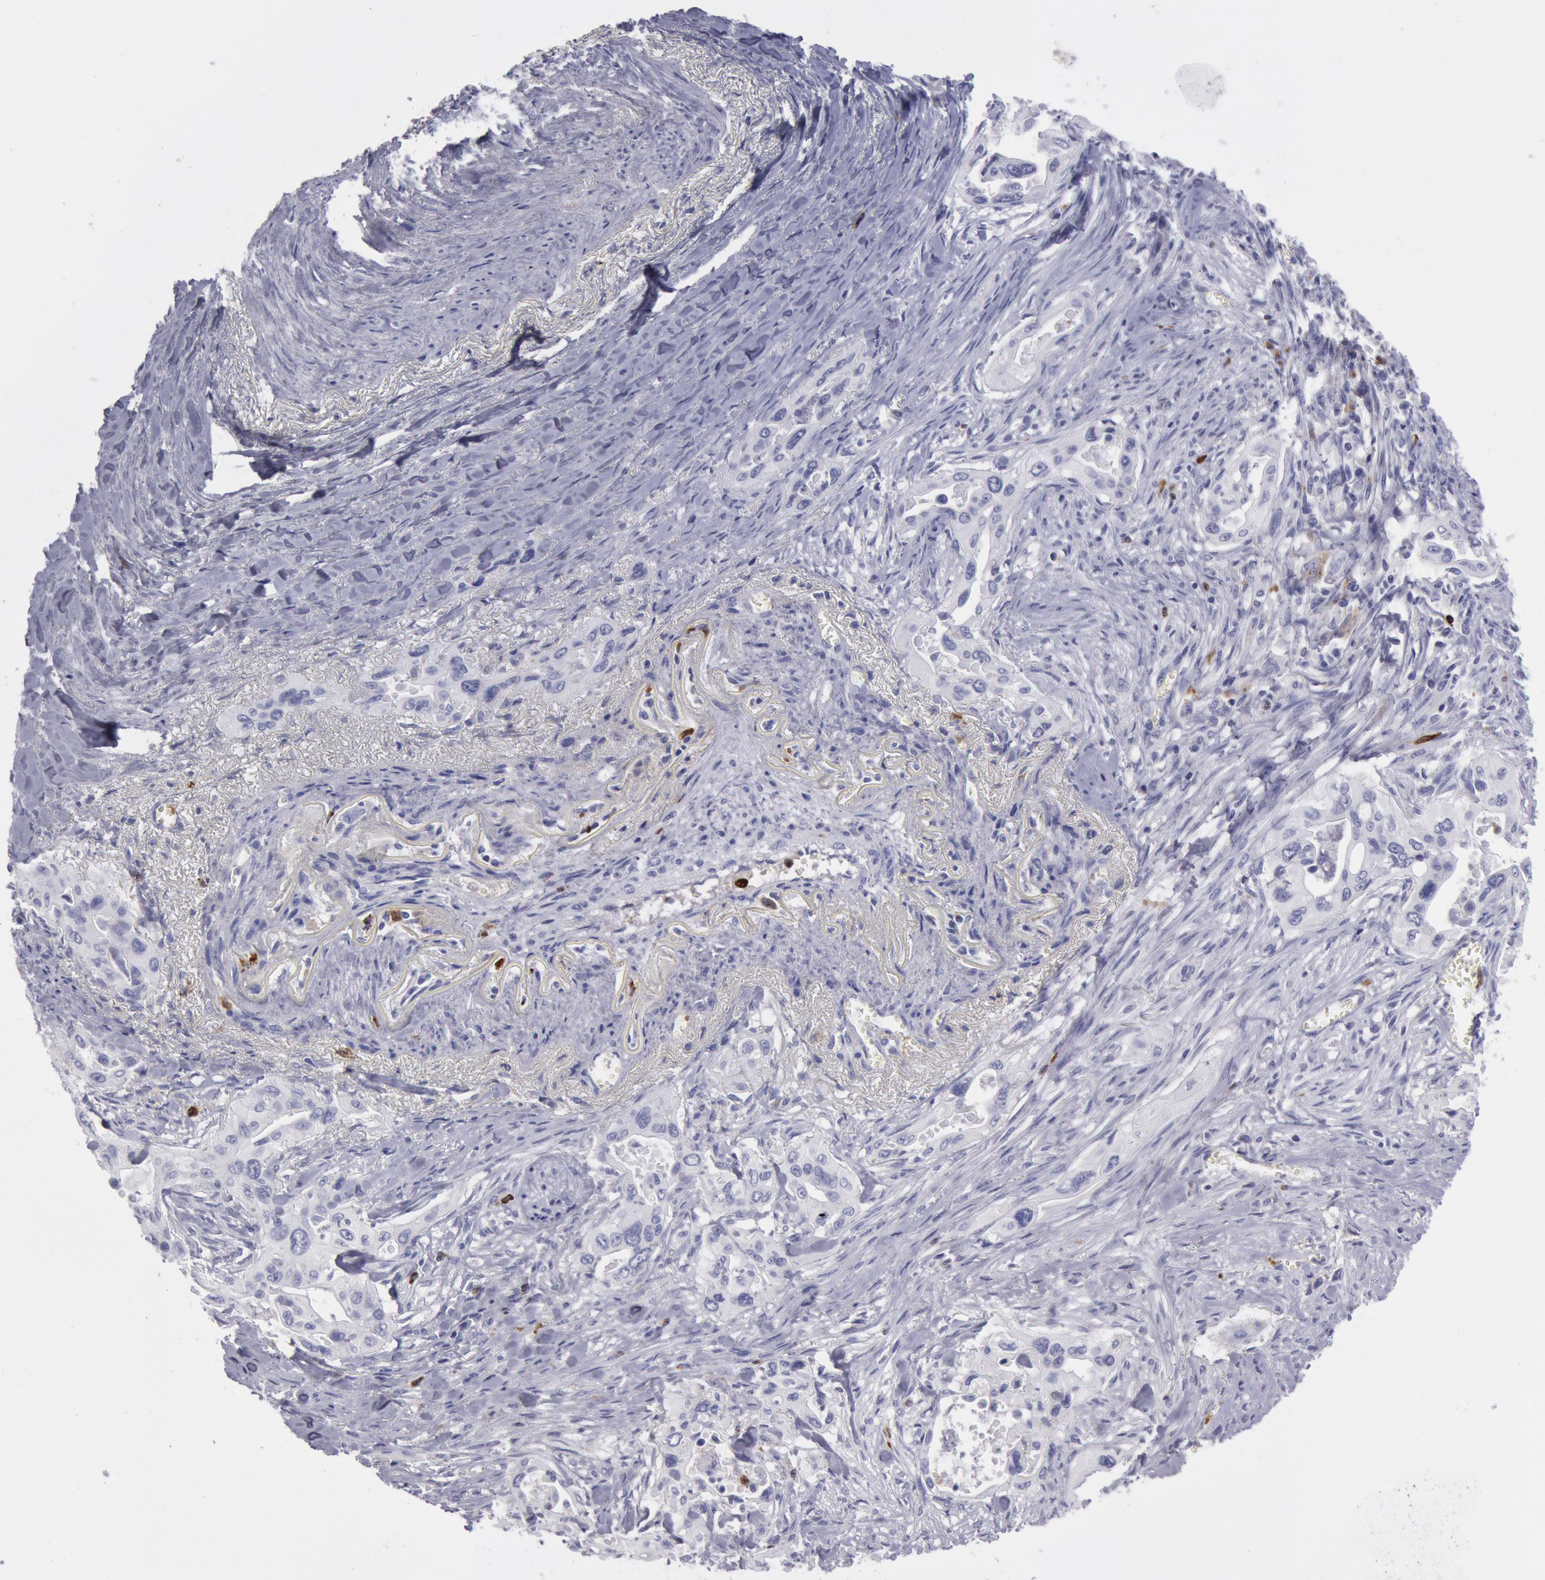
{"staining": {"intensity": "negative", "quantity": "none", "location": "none"}, "tissue": "pancreatic cancer", "cell_type": "Tumor cells", "image_type": "cancer", "snomed": [{"axis": "morphology", "description": "Adenocarcinoma, NOS"}, {"axis": "topography", "description": "Pancreas"}], "caption": "IHC of pancreatic adenocarcinoma shows no expression in tumor cells.", "gene": "FCN1", "patient": {"sex": "male", "age": 77}}